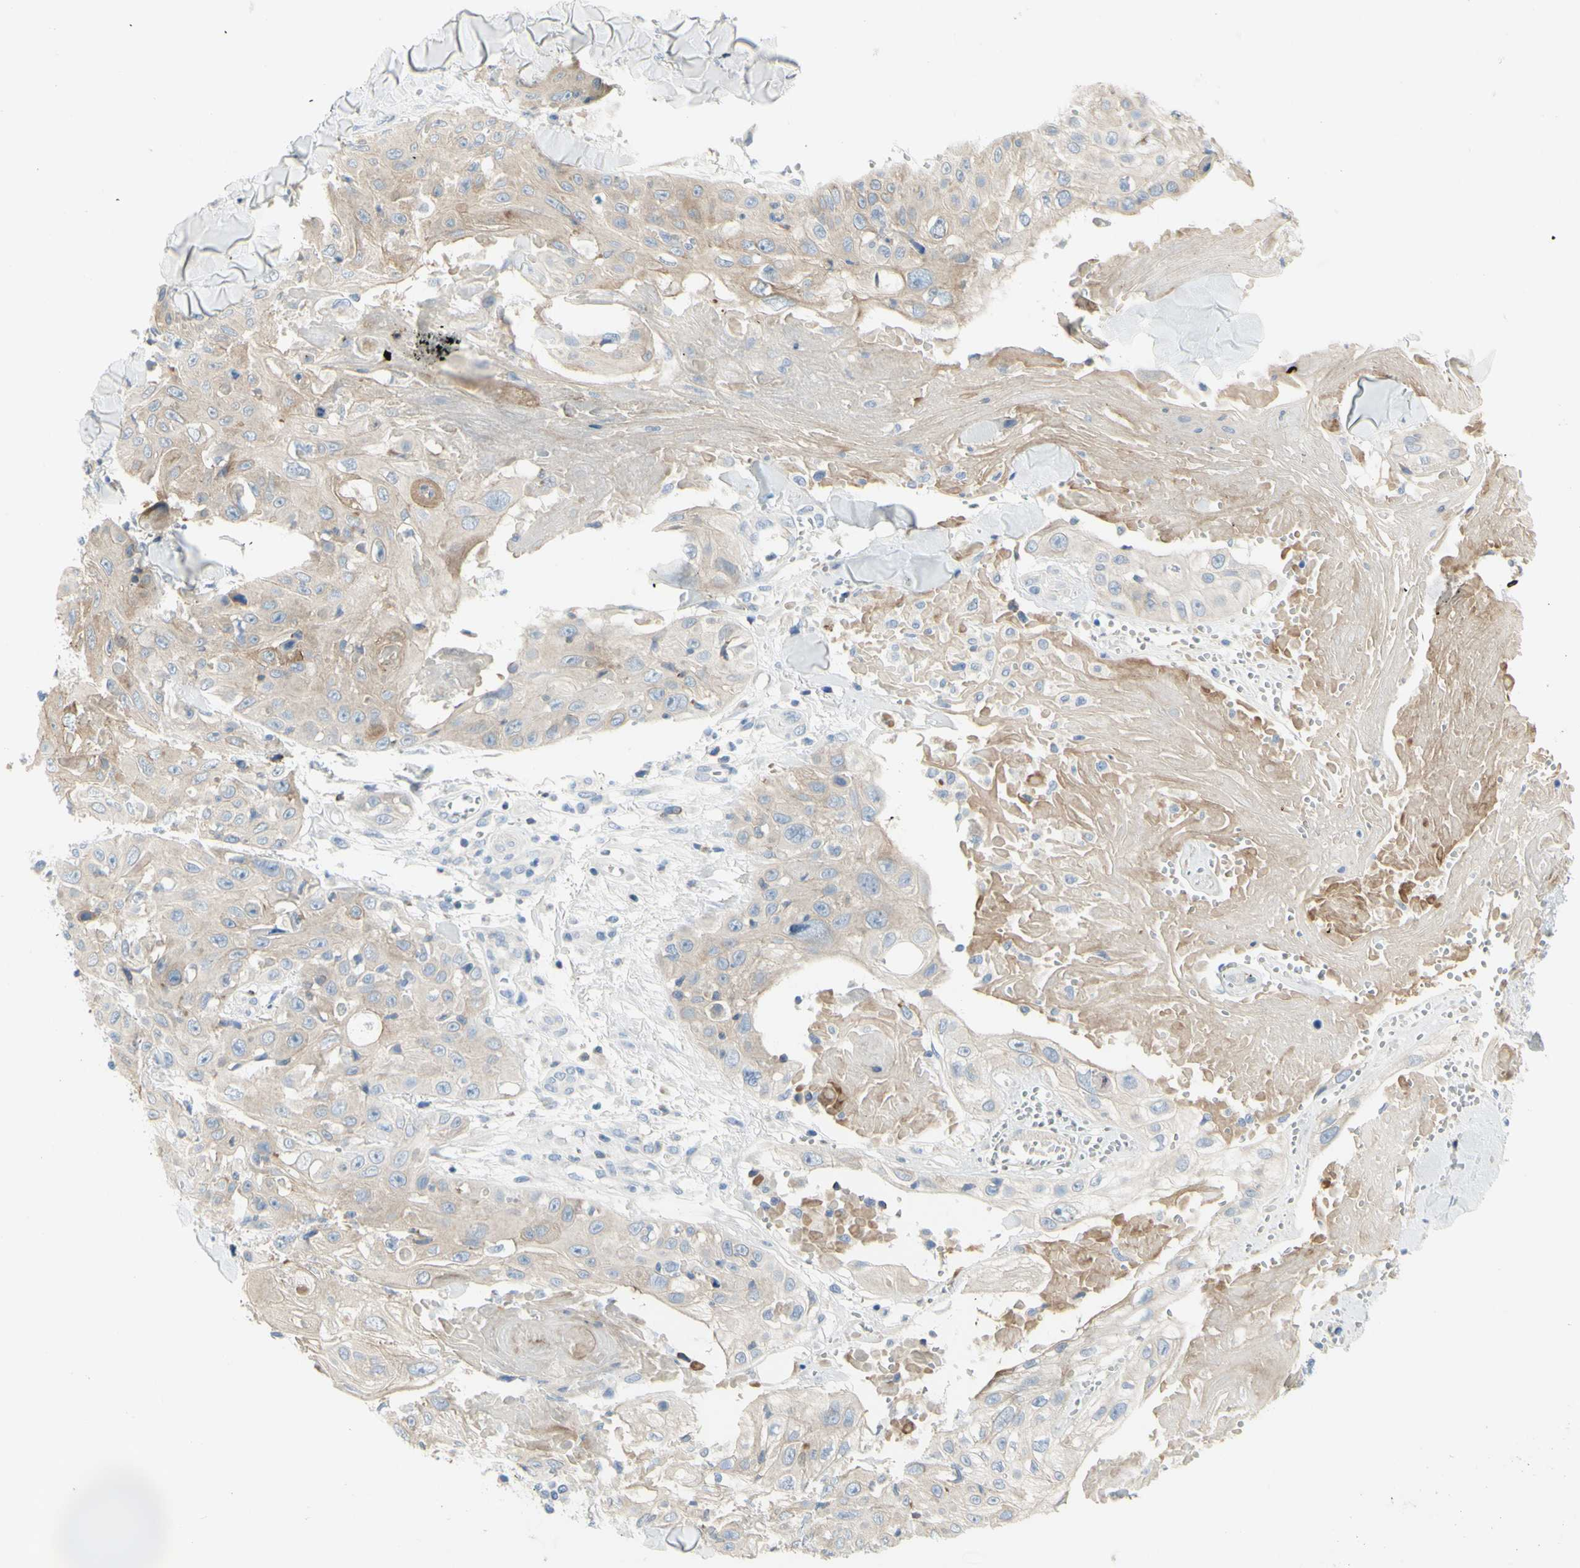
{"staining": {"intensity": "weak", "quantity": ">75%", "location": "cytoplasmic/membranous"}, "tissue": "skin cancer", "cell_type": "Tumor cells", "image_type": "cancer", "snomed": [{"axis": "morphology", "description": "Squamous cell carcinoma, NOS"}, {"axis": "topography", "description": "Skin"}], "caption": "This photomicrograph displays IHC staining of skin cancer, with low weak cytoplasmic/membranous positivity in approximately >75% of tumor cells.", "gene": "MUC1", "patient": {"sex": "male", "age": 86}}